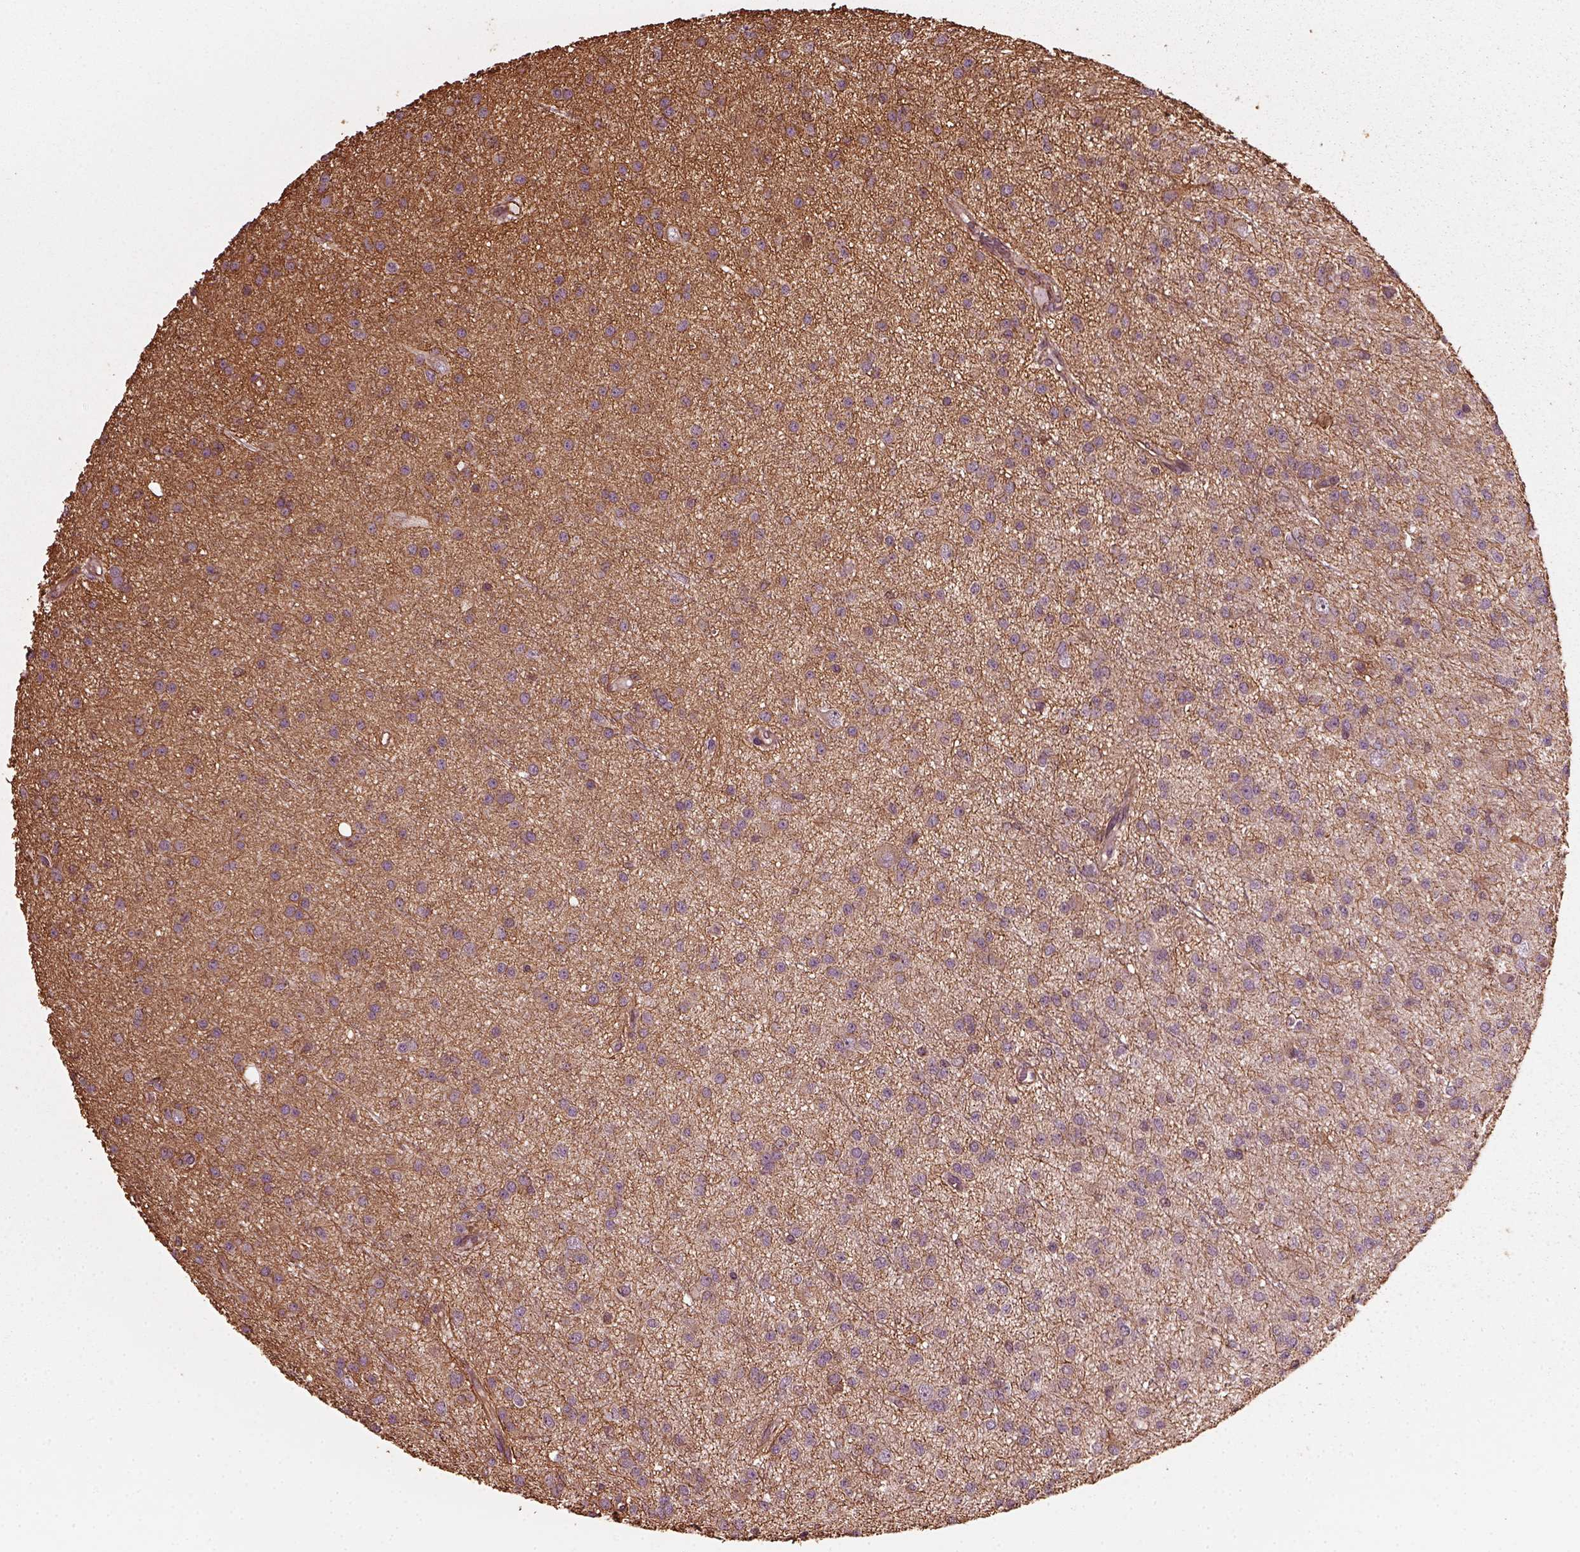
{"staining": {"intensity": "moderate", "quantity": "<25%", "location": "cytoplasmic/membranous"}, "tissue": "glioma", "cell_type": "Tumor cells", "image_type": "cancer", "snomed": [{"axis": "morphology", "description": "Glioma, malignant, Low grade"}, {"axis": "topography", "description": "Brain"}], "caption": "Glioma tissue exhibits moderate cytoplasmic/membranous positivity in approximately <25% of tumor cells, visualized by immunohistochemistry.", "gene": "GTPBP1", "patient": {"sex": "male", "age": 27}}